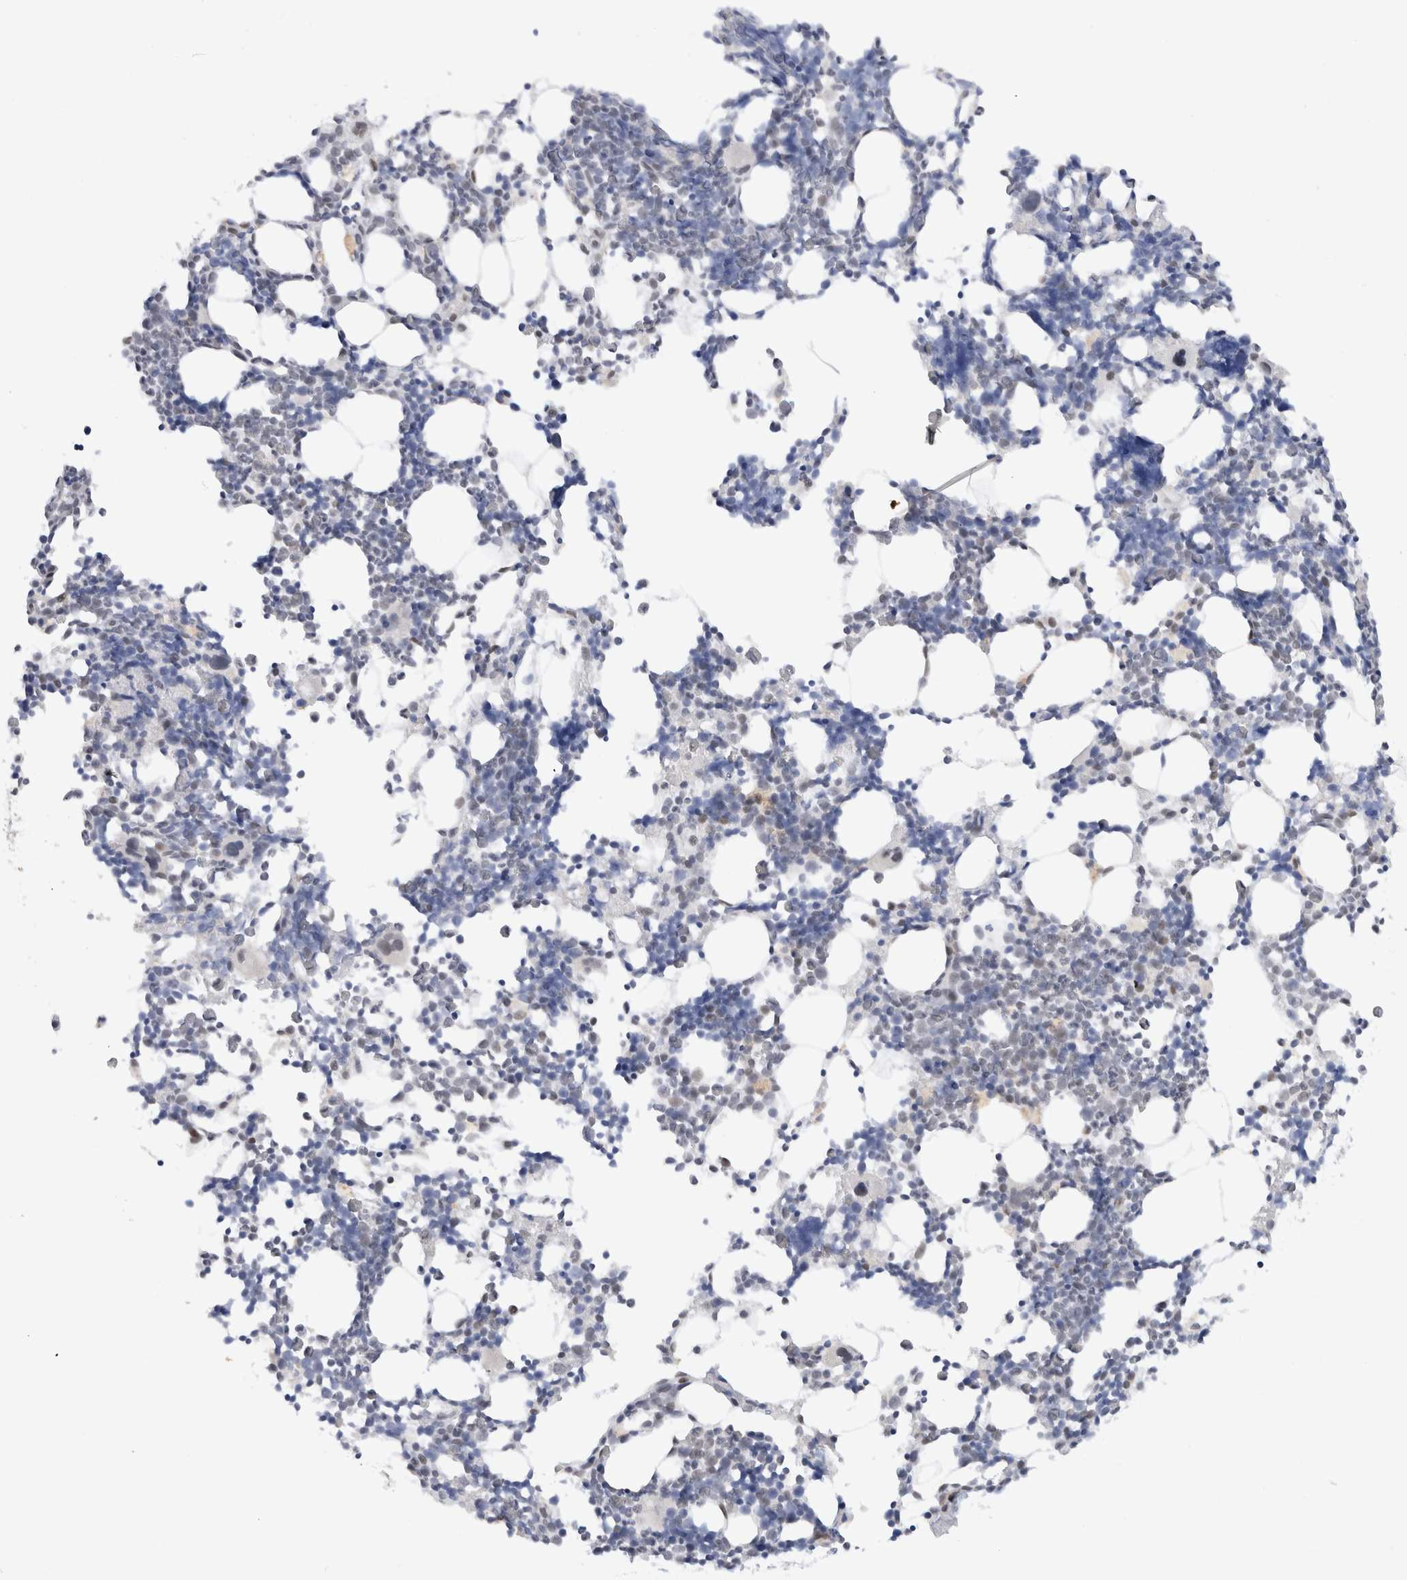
{"staining": {"intensity": "weak", "quantity": "<25%", "location": "nuclear"}, "tissue": "bone marrow", "cell_type": "Hematopoietic cells", "image_type": "normal", "snomed": [{"axis": "morphology", "description": "Normal tissue, NOS"}, {"axis": "morphology", "description": "Inflammation, NOS"}, {"axis": "topography", "description": "Bone marrow"}], "caption": "This is a photomicrograph of IHC staining of unremarkable bone marrow, which shows no positivity in hematopoietic cells. Brightfield microscopy of immunohistochemistry (IHC) stained with DAB (brown) and hematoxylin (blue), captured at high magnification.", "gene": "COPS7A", "patient": {"sex": "male", "age": 21}}